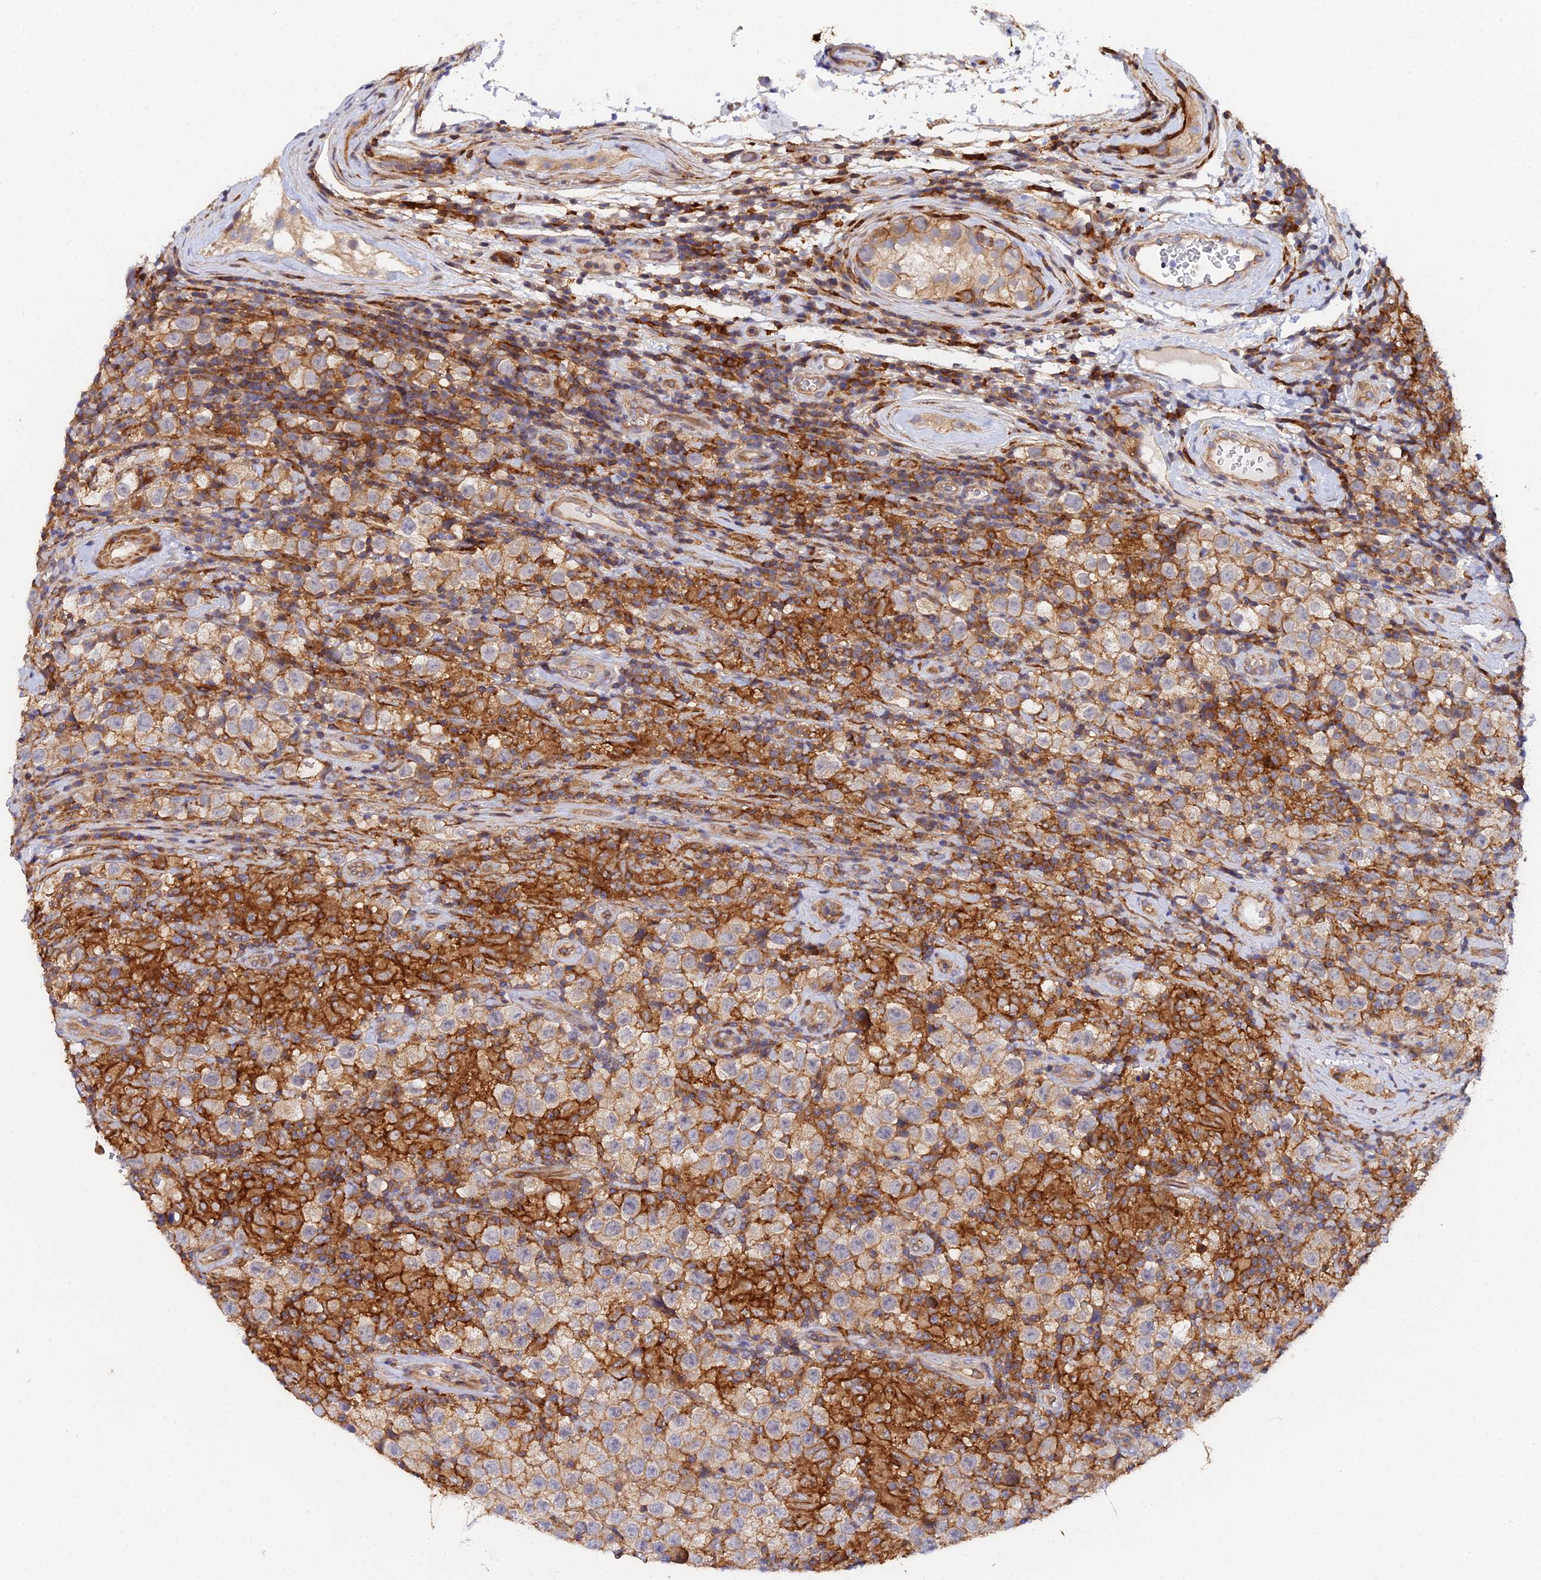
{"staining": {"intensity": "moderate", "quantity": ">75%", "location": "cytoplasmic/membranous"}, "tissue": "testis cancer", "cell_type": "Tumor cells", "image_type": "cancer", "snomed": [{"axis": "morphology", "description": "Seminoma, NOS"}, {"axis": "morphology", "description": "Carcinoma, Embryonal, NOS"}, {"axis": "topography", "description": "Testis"}], "caption": "Tumor cells show medium levels of moderate cytoplasmic/membranous expression in approximately >75% of cells in human testis cancer.", "gene": "GNG5B", "patient": {"sex": "male", "age": 41}}